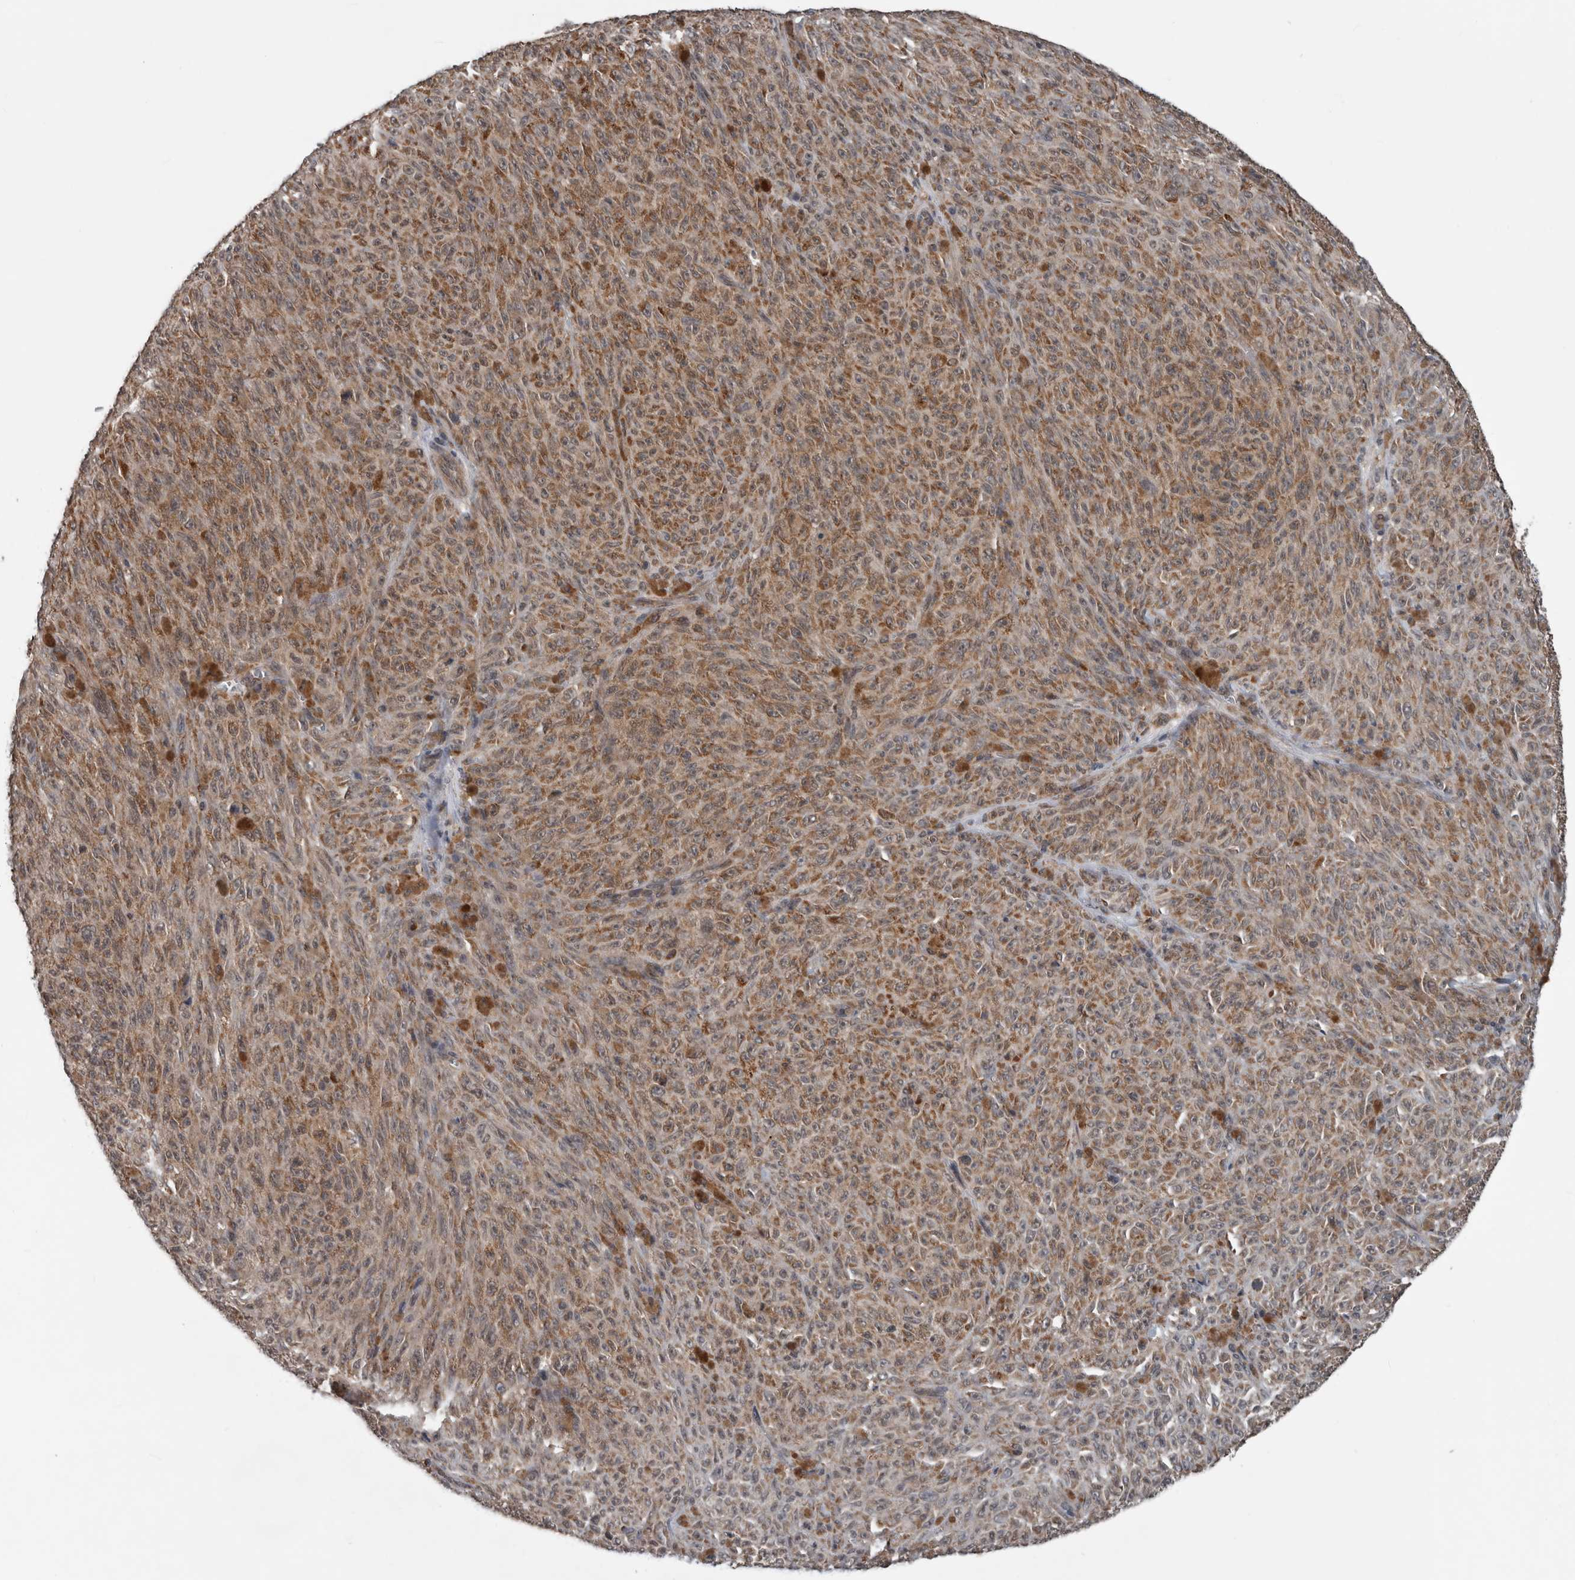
{"staining": {"intensity": "moderate", "quantity": ">75%", "location": "cytoplasmic/membranous"}, "tissue": "melanoma", "cell_type": "Tumor cells", "image_type": "cancer", "snomed": [{"axis": "morphology", "description": "Malignant melanoma, NOS"}, {"axis": "topography", "description": "Skin"}], "caption": "This histopathology image demonstrates immunohistochemistry (IHC) staining of malignant melanoma, with medium moderate cytoplasmic/membranous staining in approximately >75% of tumor cells.", "gene": "ENY2", "patient": {"sex": "female", "age": 82}}